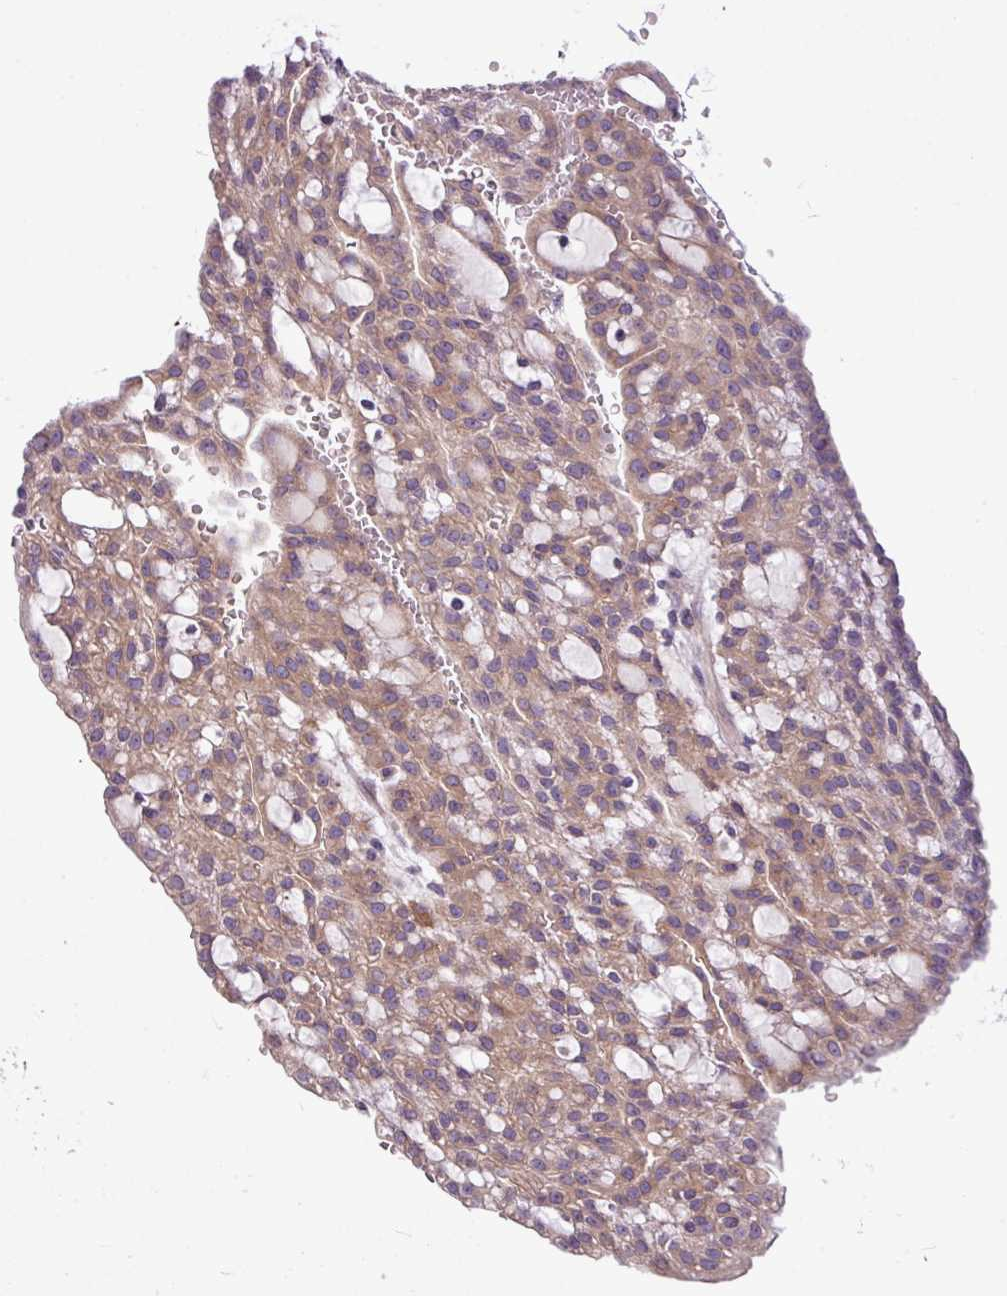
{"staining": {"intensity": "moderate", "quantity": ">75%", "location": "cytoplasmic/membranous"}, "tissue": "renal cancer", "cell_type": "Tumor cells", "image_type": "cancer", "snomed": [{"axis": "morphology", "description": "Adenocarcinoma, NOS"}, {"axis": "topography", "description": "Kidney"}], "caption": "Moderate cytoplasmic/membranous positivity for a protein is present in approximately >75% of tumor cells of adenocarcinoma (renal) using immunohistochemistry.", "gene": "MROH2A", "patient": {"sex": "male", "age": 63}}